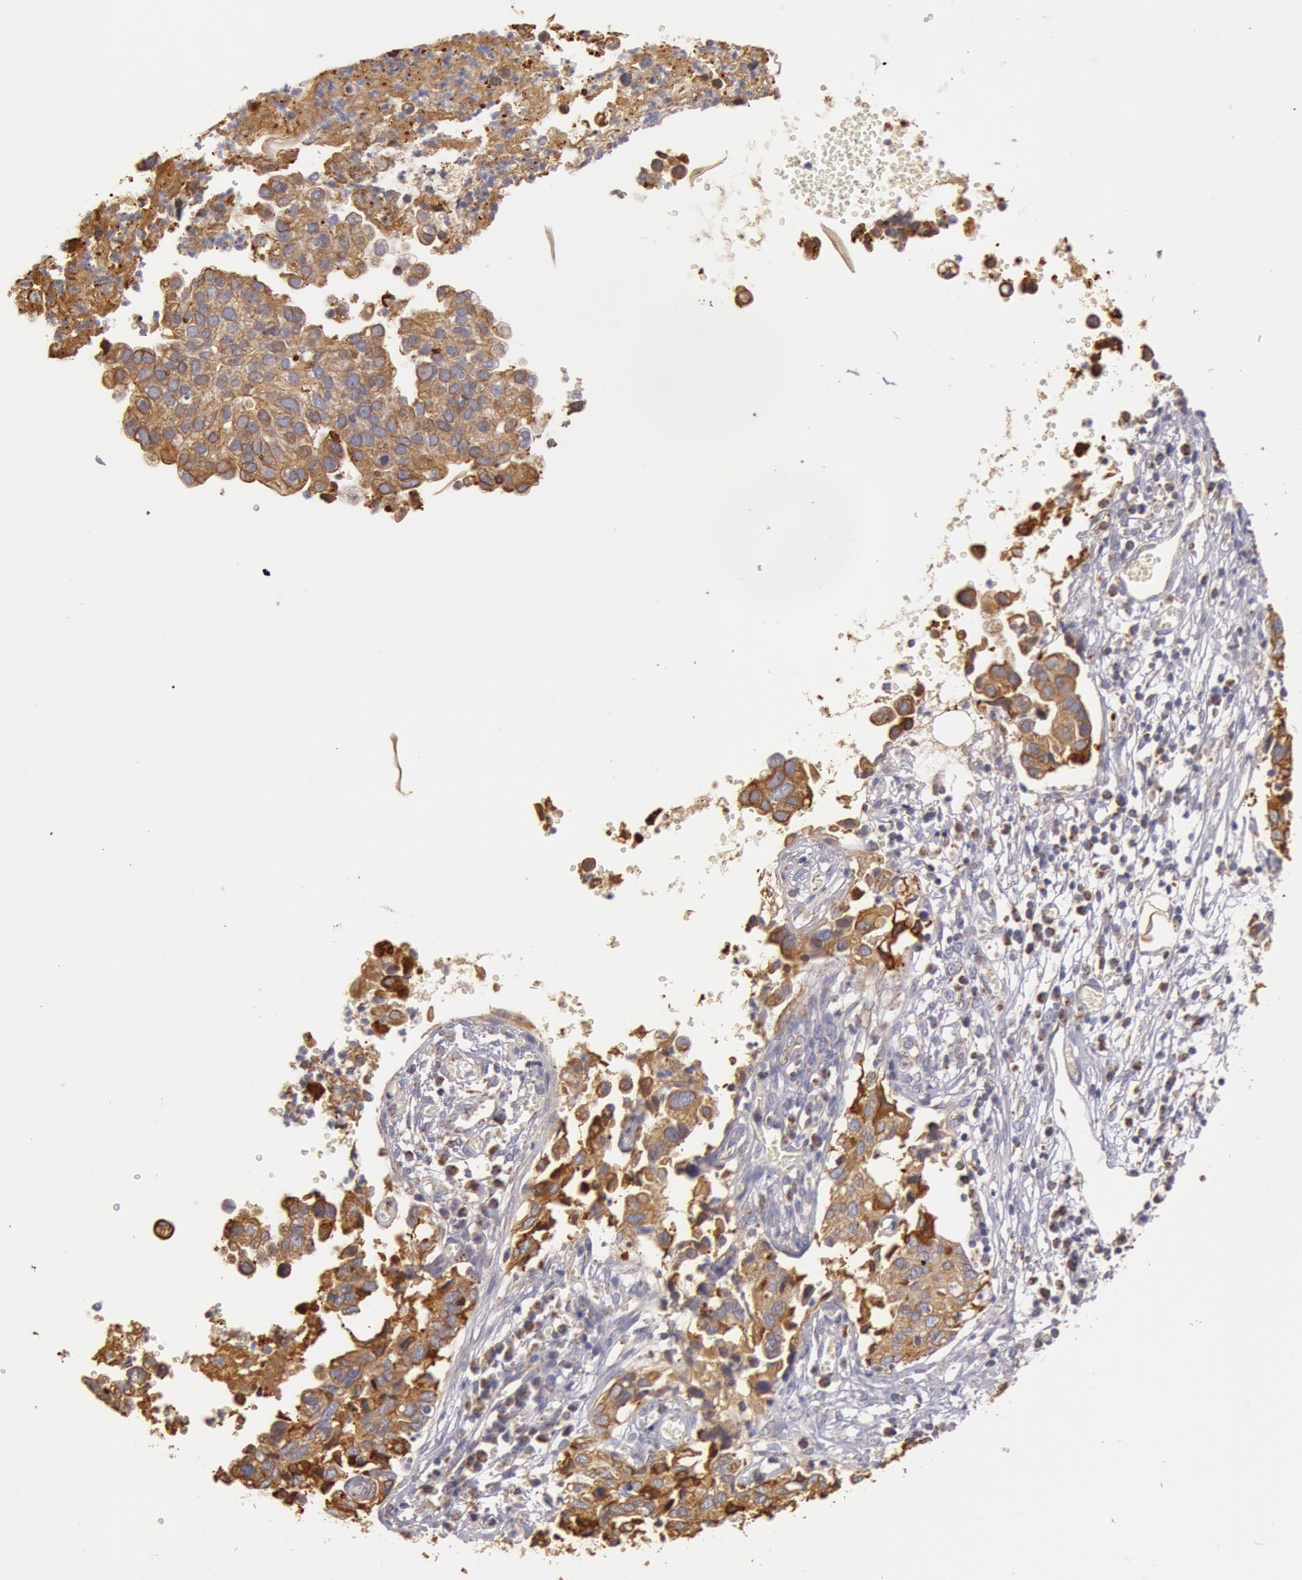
{"staining": {"intensity": "moderate", "quantity": ">75%", "location": "cytoplasmic/membranous"}, "tissue": "cervical cancer", "cell_type": "Tumor cells", "image_type": "cancer", "snomed": [{"axis": "morphology", "description": "Normal tissue, NOS"}, {"axis": "morphology", "description": "Squamous cell carcinoma, NOS"}, {"axis": "topography", "description": "Cervix"}], "caption": "Tumor cells reveal medium levels of moderate cytoplasmic/membranous staining in approximately >75% of cells in cervical cancer (squamous cell carcinoma).", "gene": "KRT18", "patient": {"sex": "female", "age": 45}}